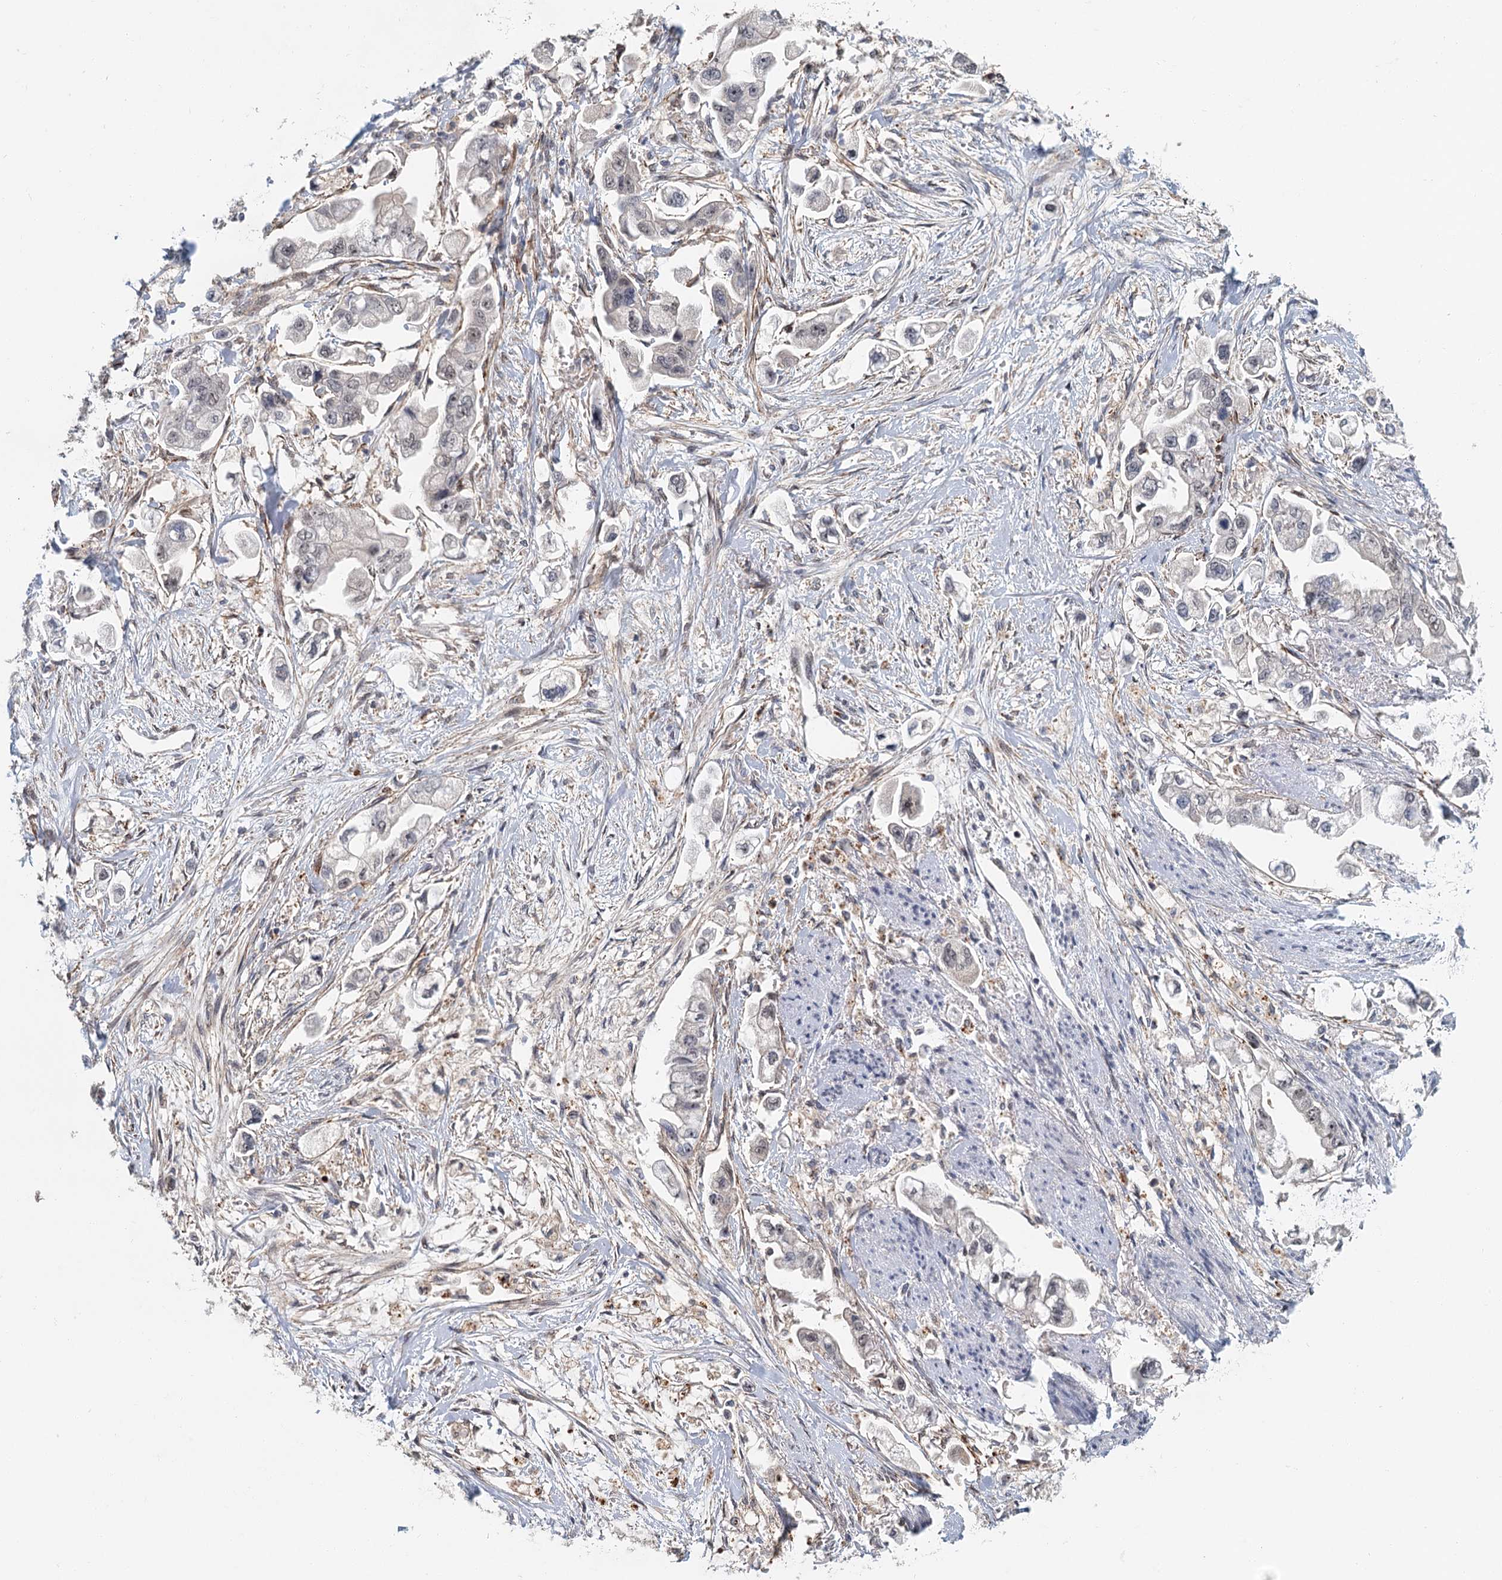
{"staining": {"intensity": "negative", "quantity": "none", "location": "none"}, "tissue": "stomach cancer", "cell_type": "Tumor cells", "image_type": "cancer", "snomed": [{"axis": "morphology", "description": "Adenocarcinoma, NOS"}, {"axis": "topography", "description": "Stomach"}], "caption": "IHC photomicrograph of human stomach adenocarcinoma stained for a protein (brown), which demonstrates no positivity in tumor cells. (DAB (3,3'-diaminobenzidine) immunohistochemistry (IHC) with hematoxylin counter stain).", "gene": "TAS2R42", "patient": {"sex": "male", "age": 62}}